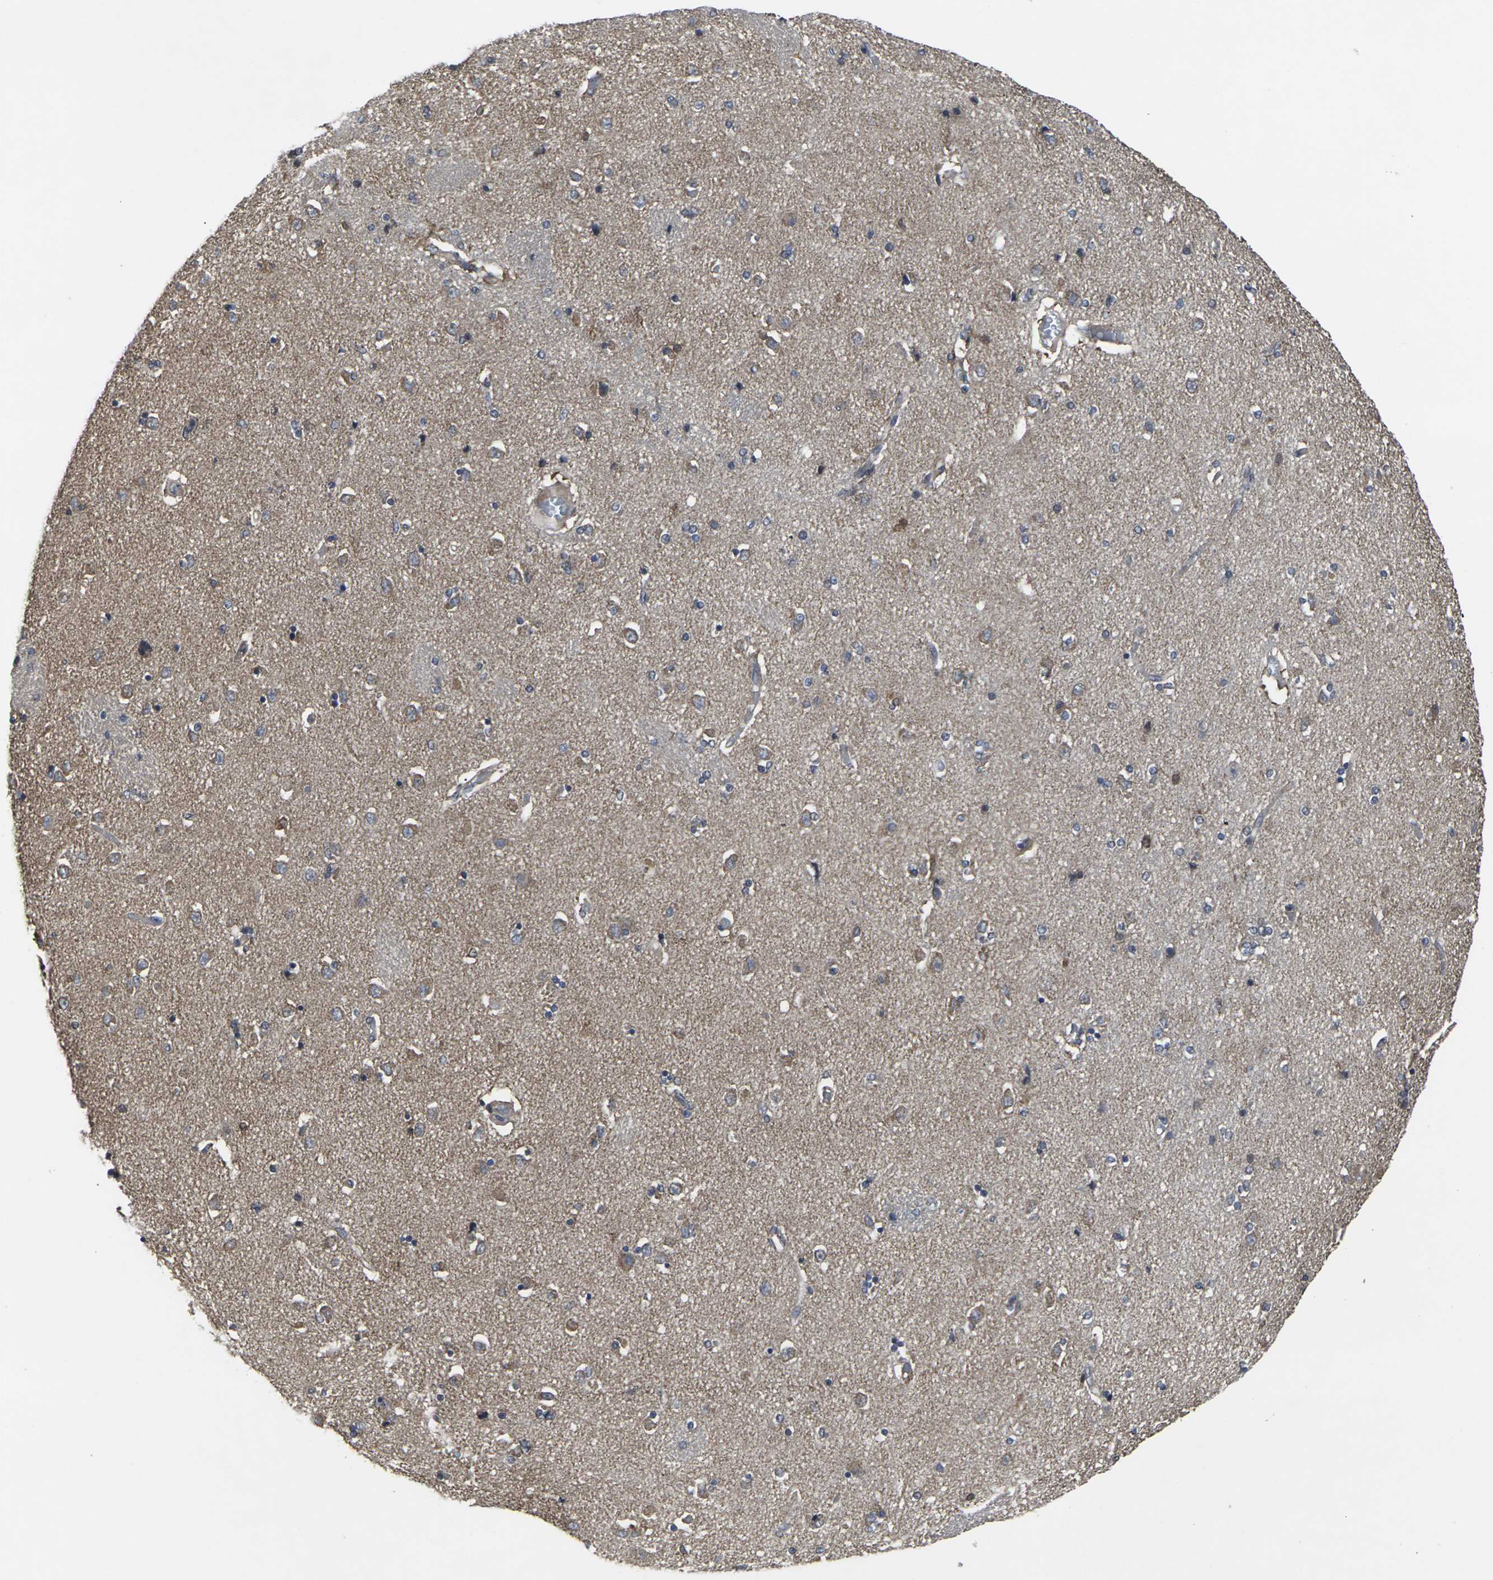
{"staining": {"intensity": "moderate", "quantity": "25%-75%", "location": "cytoplasmic/membranous"}, "tissue": "caudate", "cell_type": "Glial cells", "image_type": "normal", "snomed": [{"axis": "morphology", "description": "Normal tissue, NOS"}, {"axis": "topography", "description": "Lateral ventricle wall"}], "caption": "Glial cells show medium levels of moderate cytoplasmic/membranous positivity in about 25%-75% of cells in unremarkable human caudate. (IHC, brightfield microscopy, high magnification).", "gene": "MAPKAPK2", "patient": {"sex": "female", "age": 54}}